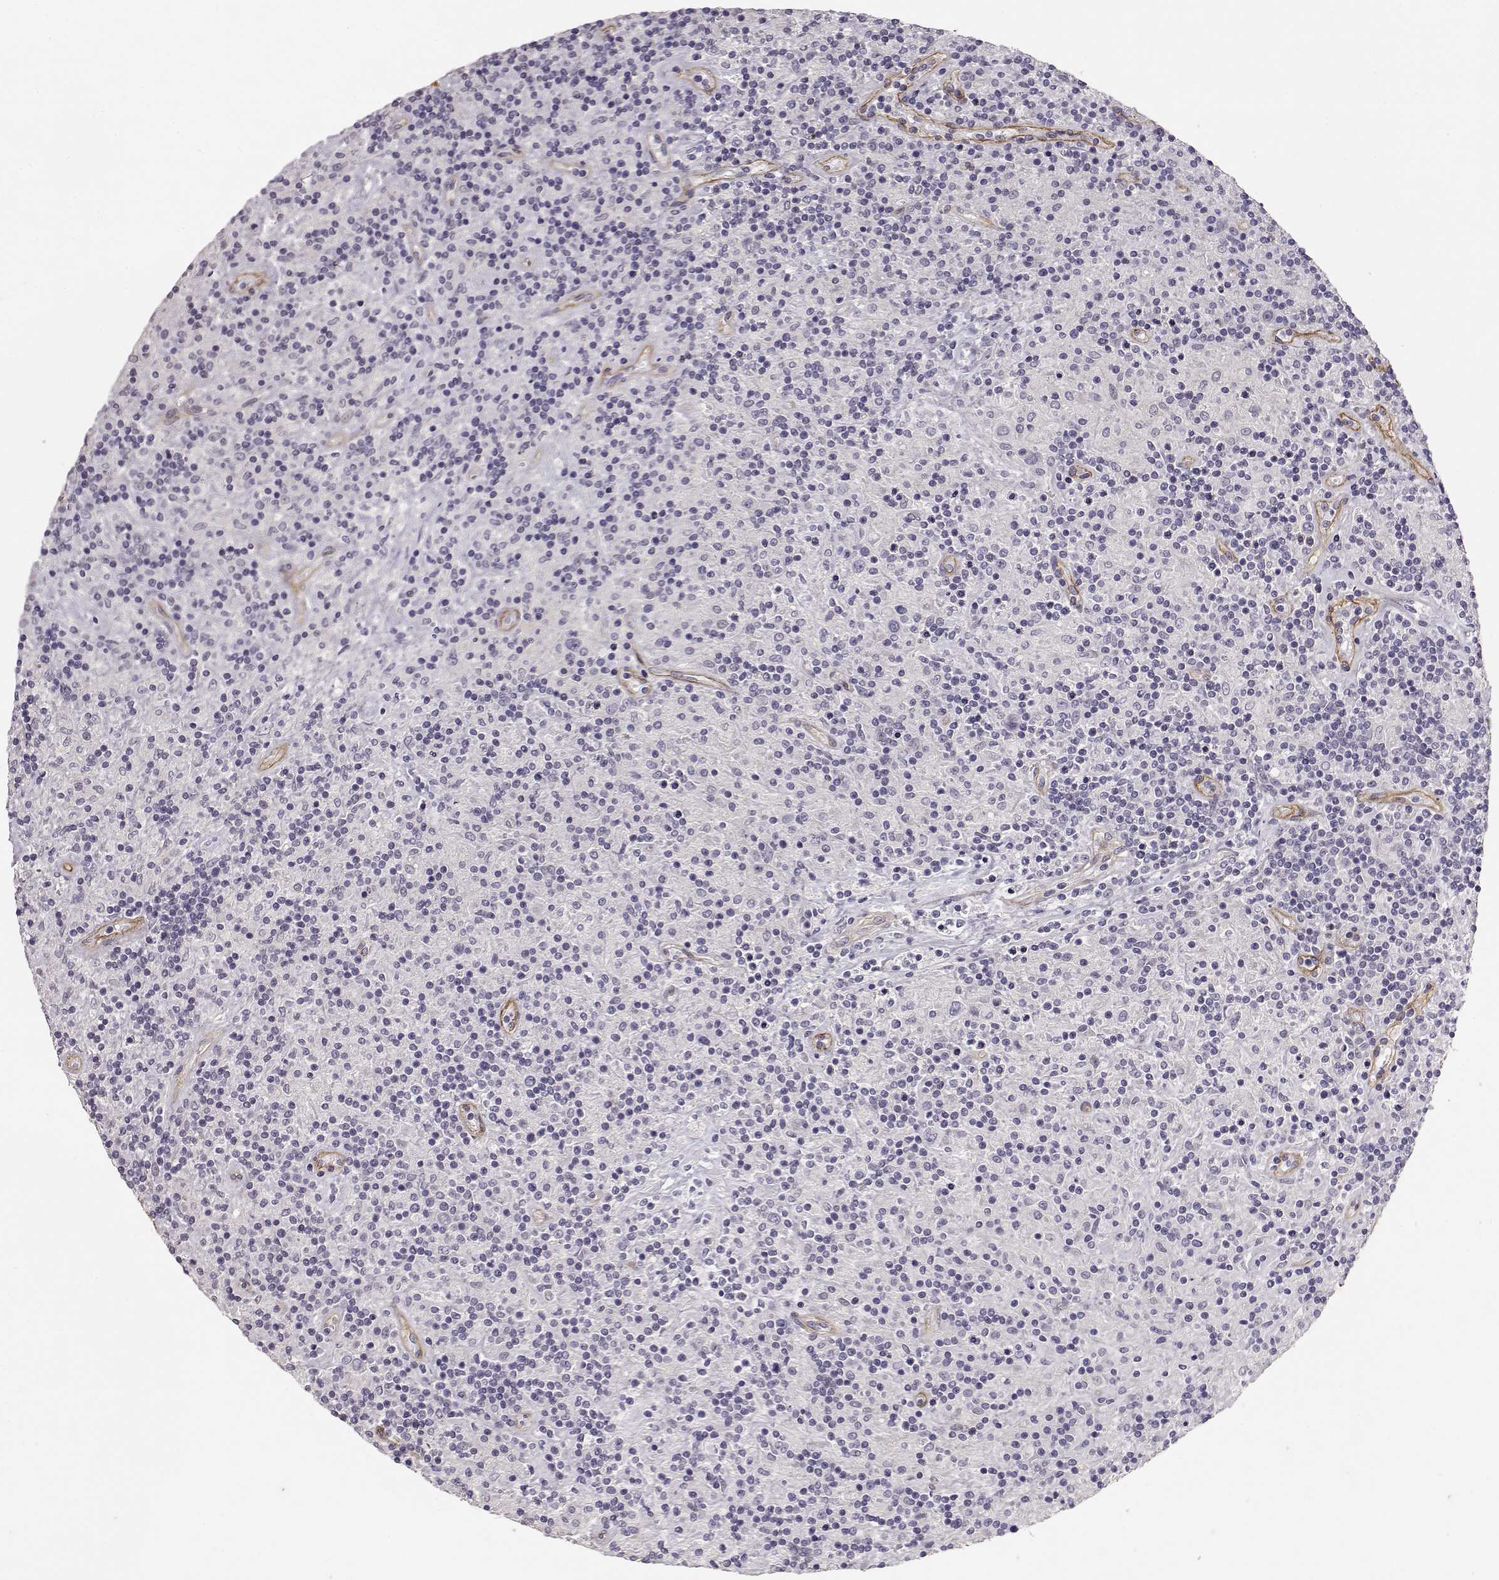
{"staining": {"intensity": "negative", "quantity": "none", "location": "none"}, "tissue": "lymphoma", "cell_type": "Tumor cells", "image_type": "cancer", "snomed": [{"axis": "morphology", "description": "Hodgkin's disease, NOS"}, {"axis": "topography", "description": "Lymph node"}], "caption": "This is a photomicrograph of IHC staining of lymphoma, which shows no positivity in tumor cells.", "gene": "LAMA5", "patient": {"sex": "male", "age": 70}}